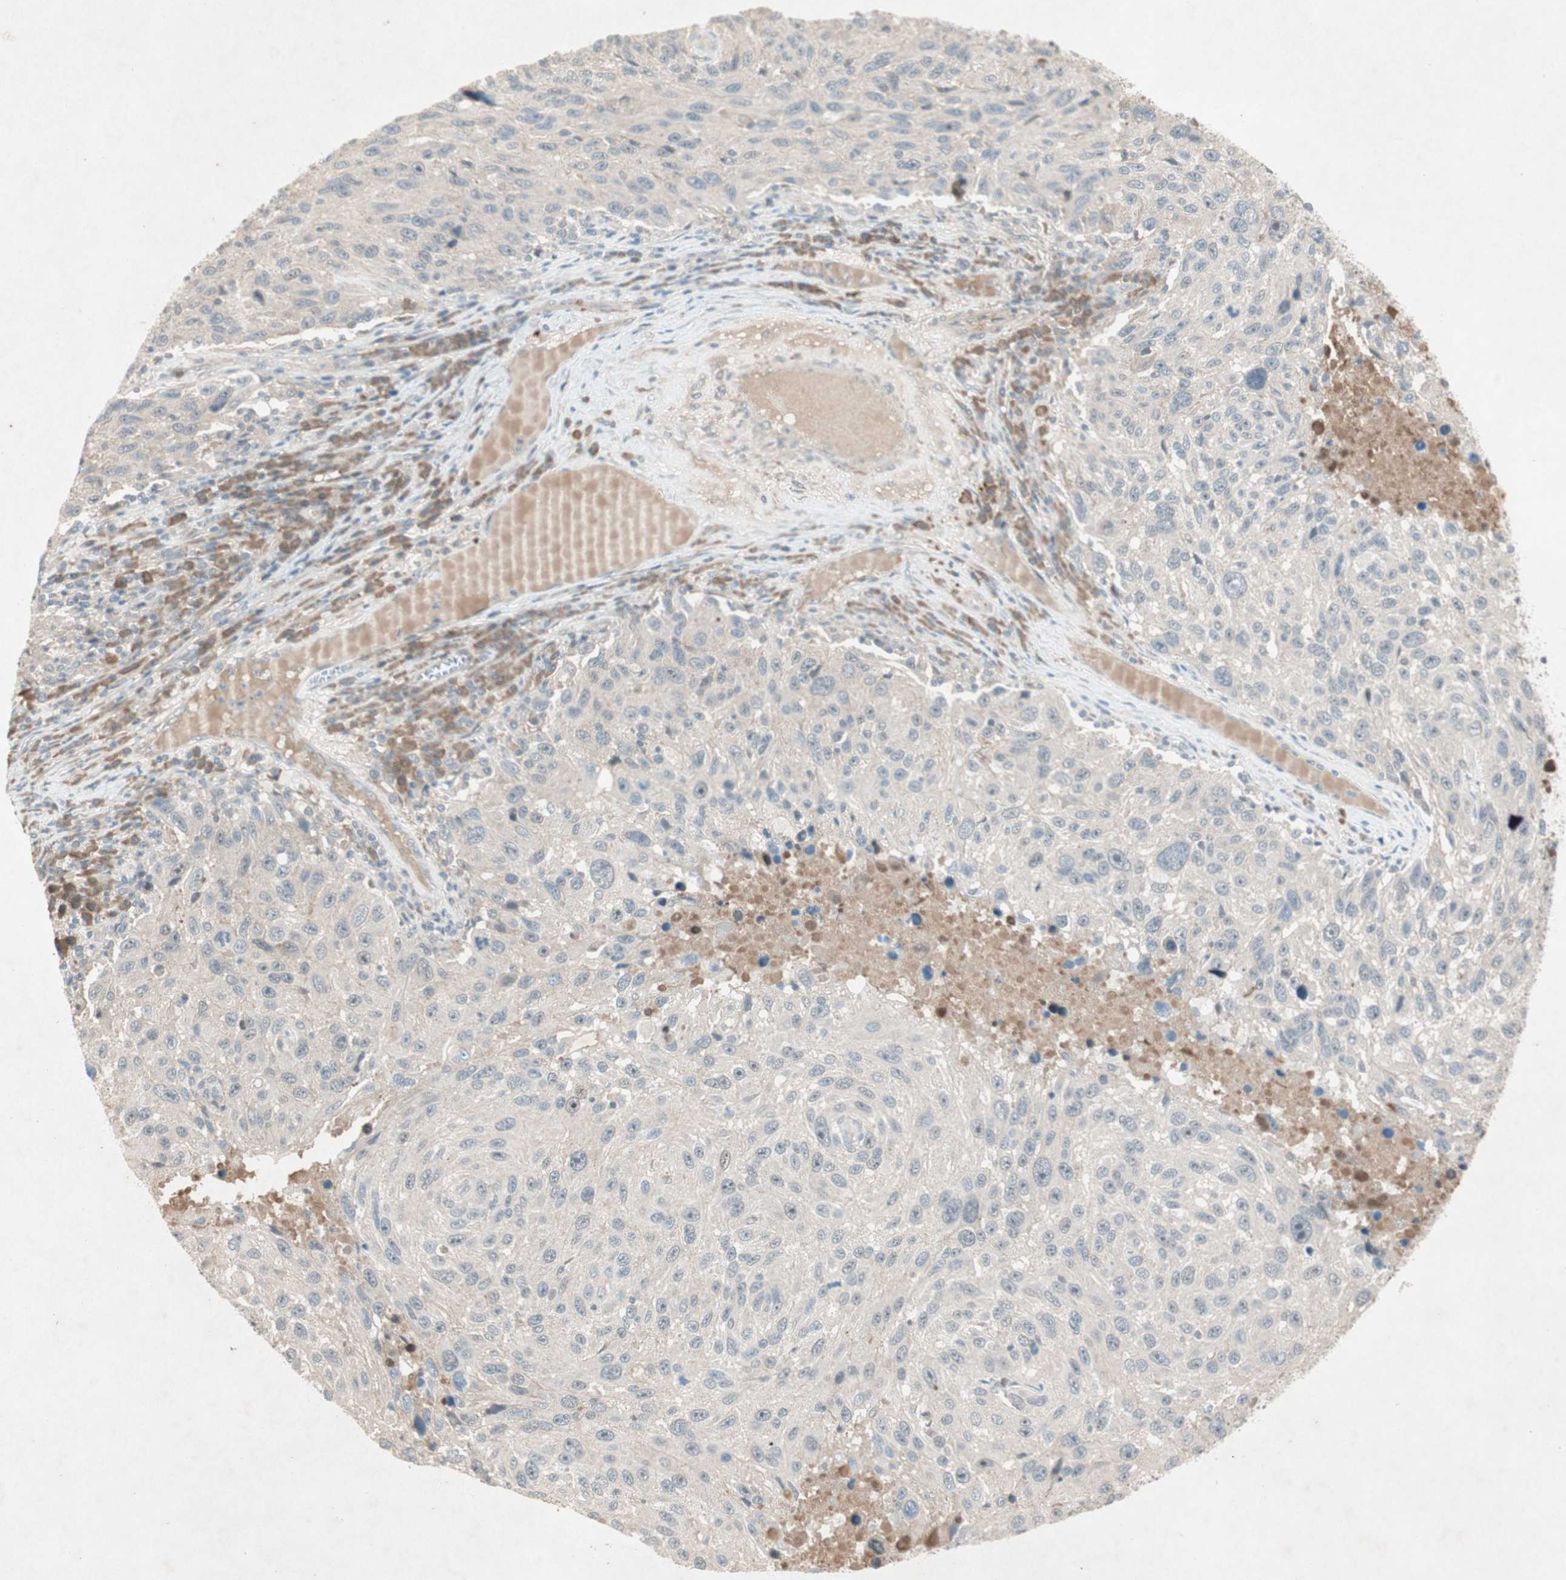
{"staining": {"intensity": "negative", "quantity": "none", "location": "none"}, "tissue": "melanoma", "cell_type": "Tumor cells", "image_type": "cancer", "snomed": [{"axis": "morphology", "description": "Malignant melanoma, NOS"}, {"axis": "topography", "description": "Skin"}], "caption": "Tumor cells show no significant positivity in malignant melanoma.", "gene": "RNGTT", "patient": {"sex": "male", "age": 53}}